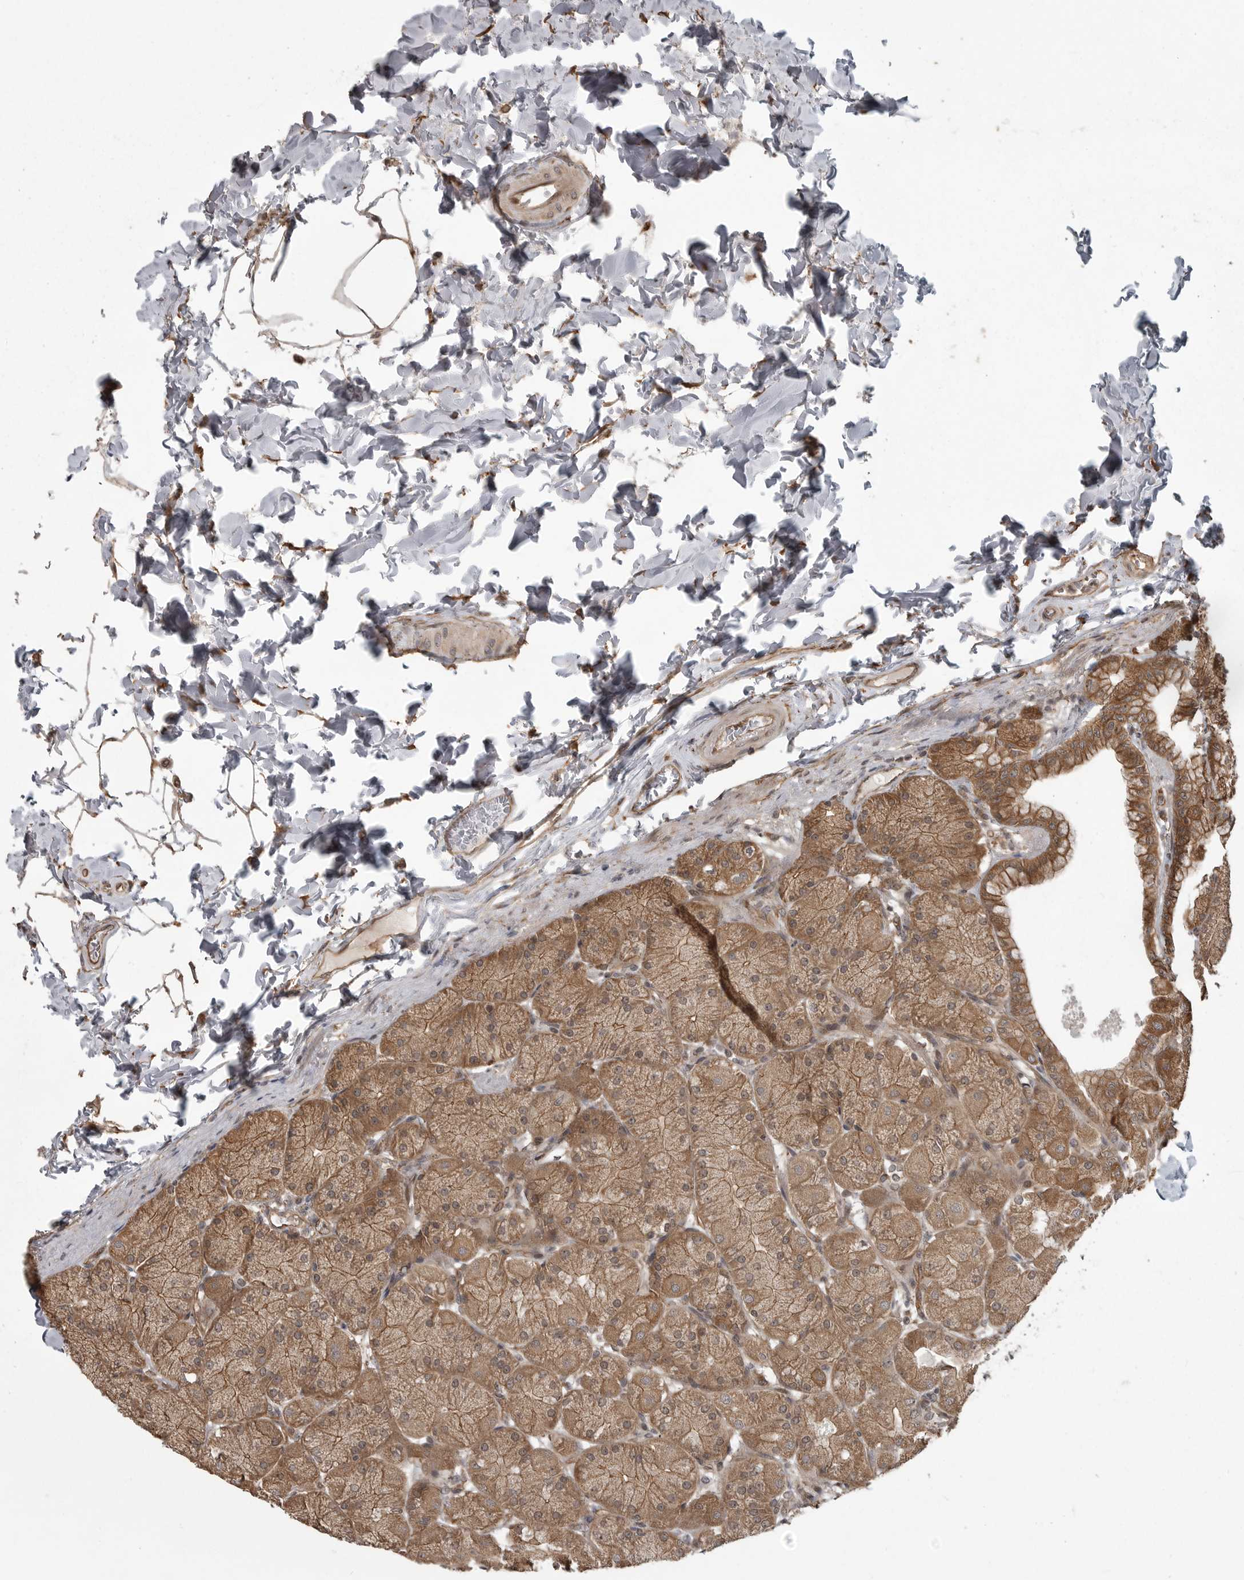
{"staining": {"intensity": "moderate", "quantity": ">75%", "location": "cytoplasmic/membranous,nuclear"}, "tissue": "stomach", "cell_type": "Glandular cells", "image_type": "normal", "snomed": [{"axis": "morphology", "description": "Normal tissue, NOS"}, {"axis": "topography", "description": "Stomach, upper"}], "caption": "Brown immunohistochemical staining in normal stomach shows moderate cytoplasmic/membranous,nuclear positivity in approximately >75% of glandular cells.", "gene": "DNAJC8", "patient": {"sex": "female", "age": 56}}